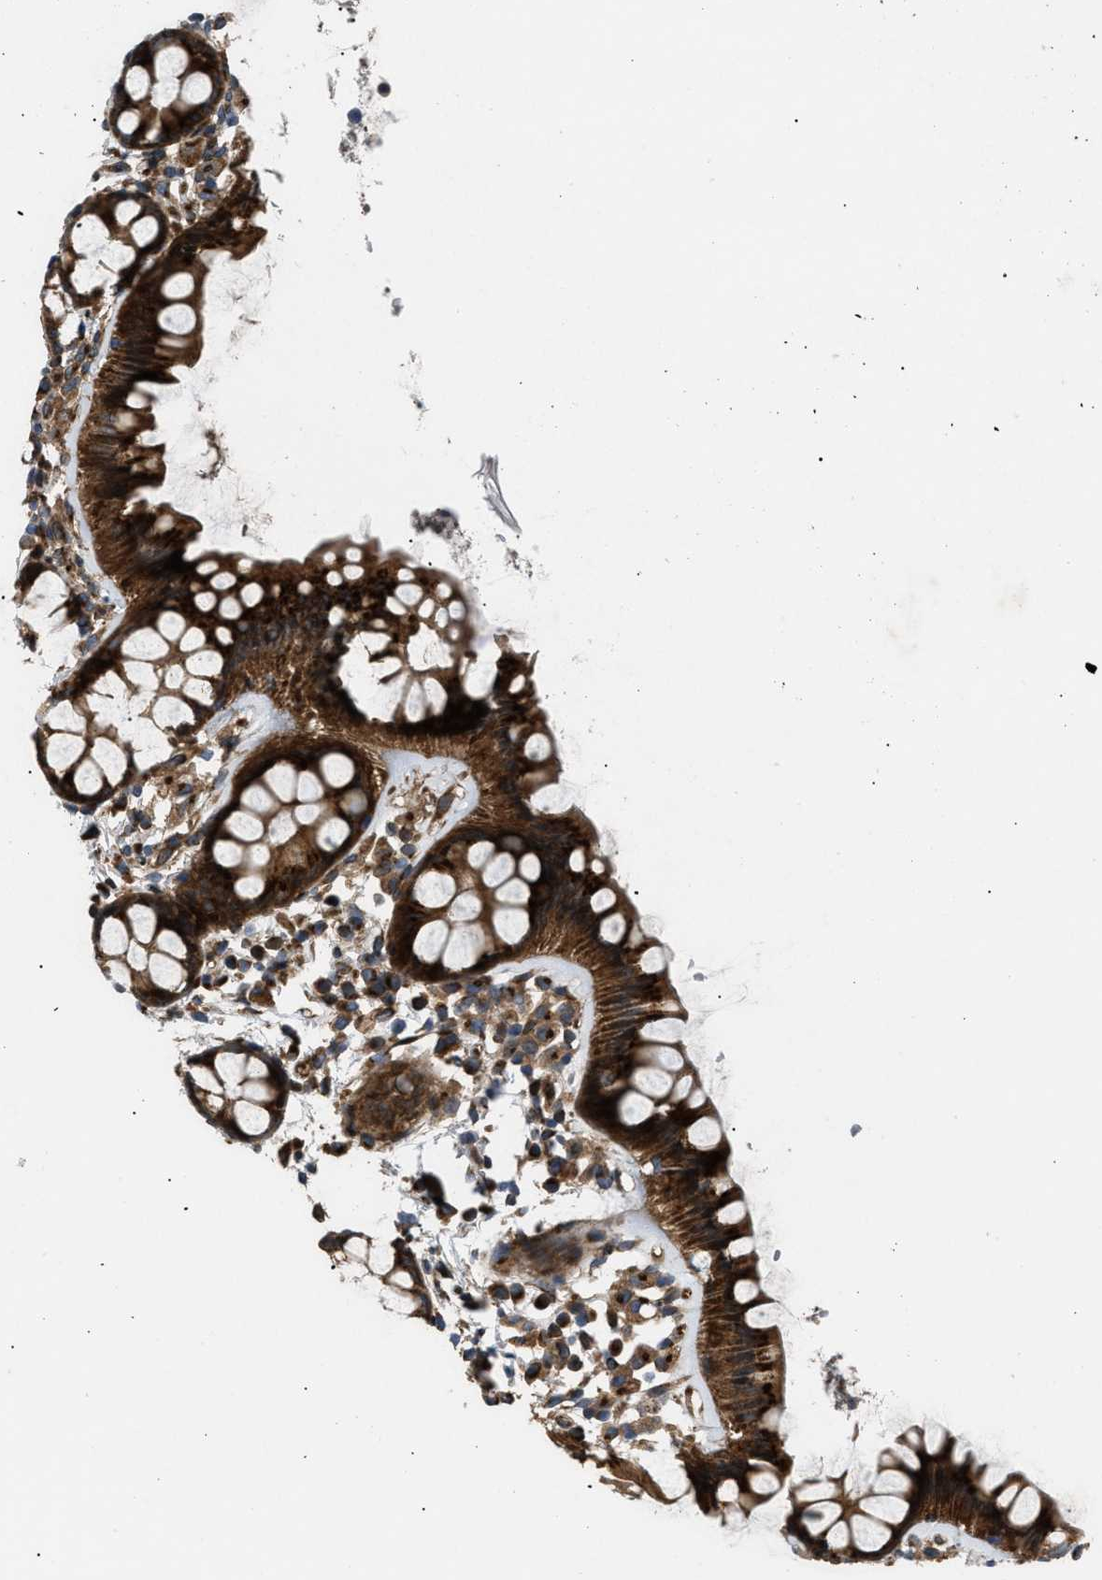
{"staining": {"intensity": "strong", "quantity": ">75%", "location": "cytoplasmic/membranous"}, "tissue": "rectum", "cell_type": "Glandular cells", "image_type": "normal", "snomed": [{"axis": "morphology", "description": "Normal tissue, NOS"}, {"axis": "topography", "description": "Rectum"}], "caption": "This histopathology image displays immunohistochemistry staining of unremarkable rectum, with high strong cytoplasmic/membranous positivity in about >75% of glandular cells.", "gene": "LYSMD3", "patient": {"sex": "female", "age": 66}}